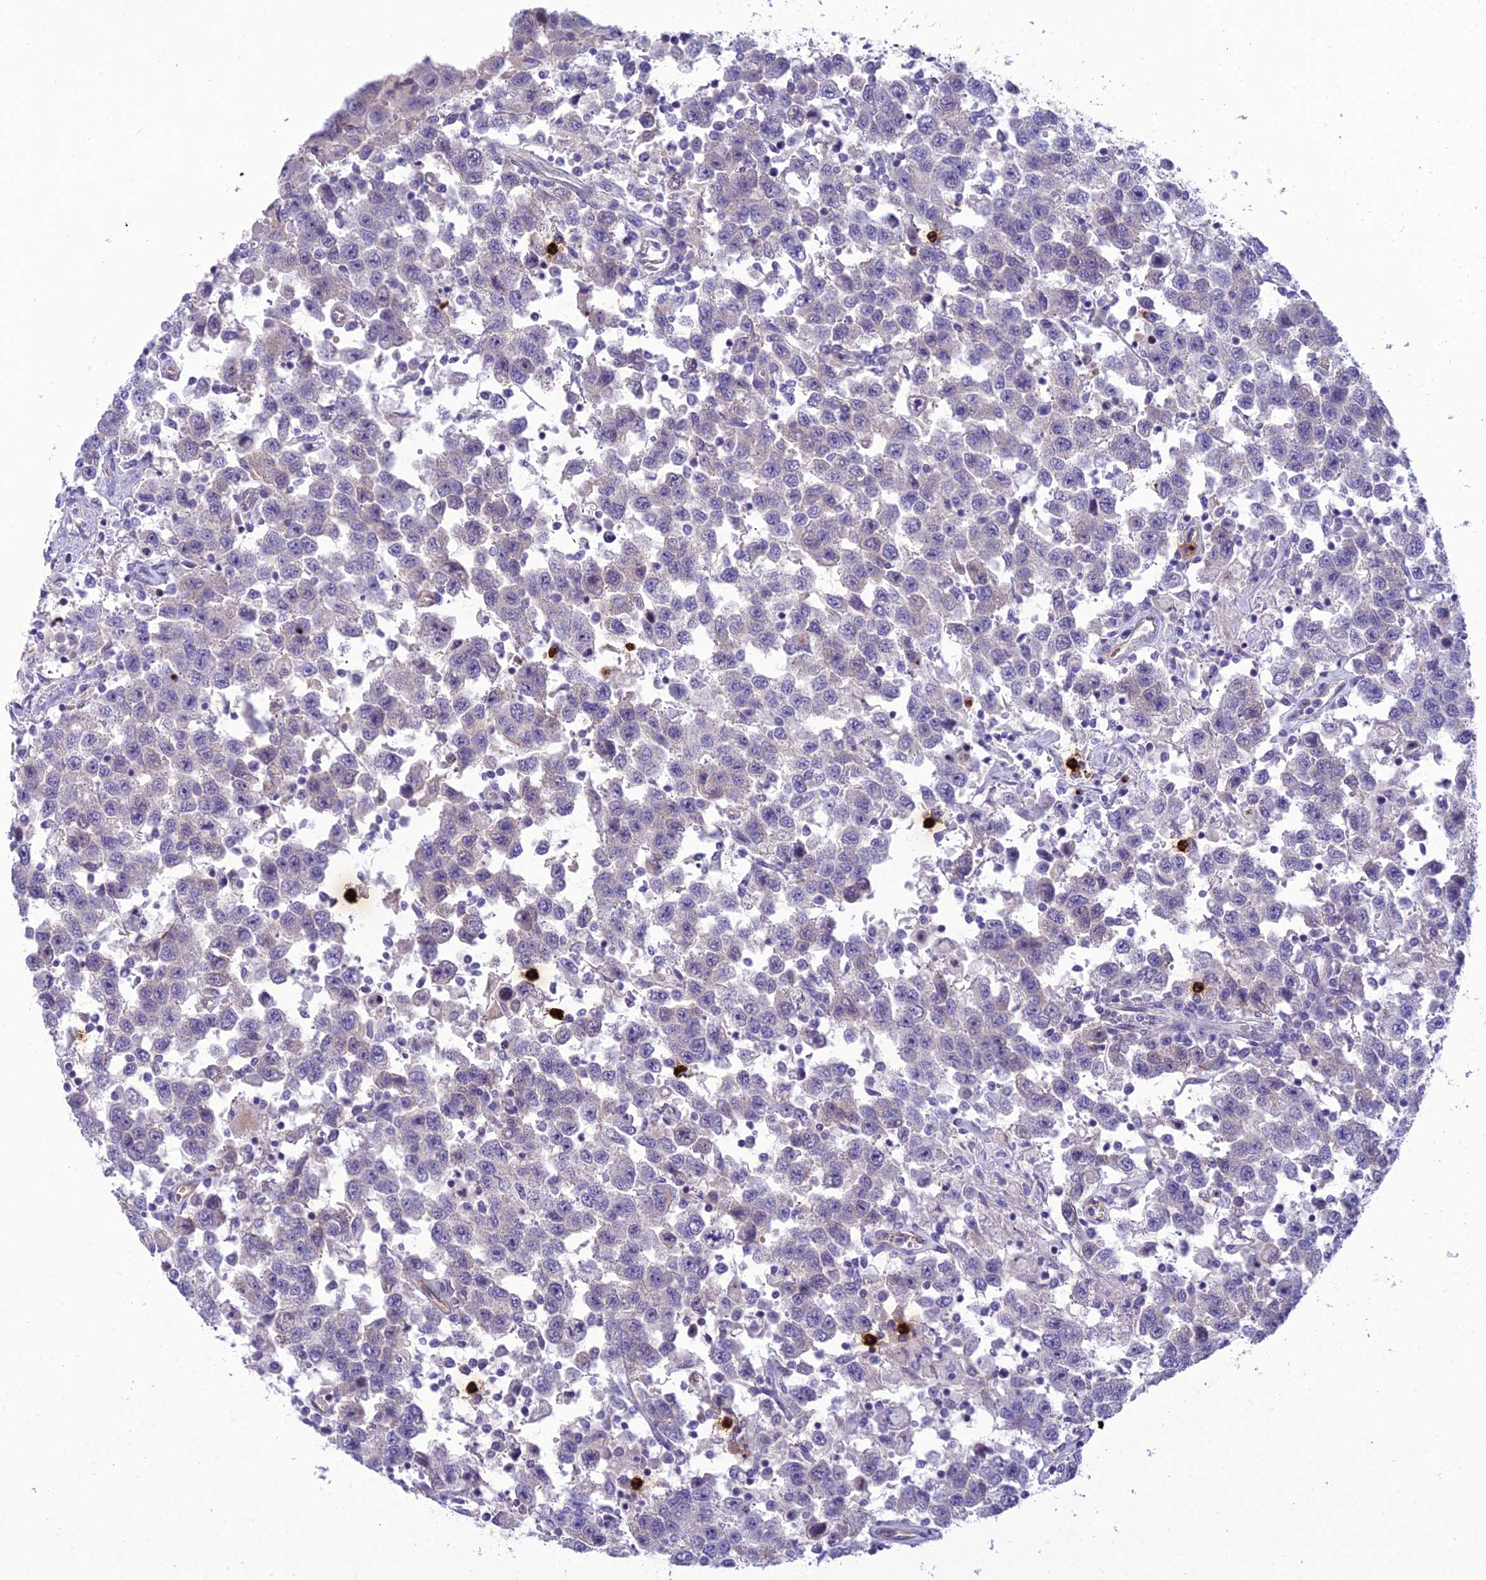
{"staining": {"intensity": "negative", "quantity": "none", "location": "none"}, "tissue": "testis cancer", "cell_type": "Tumor cells", "image_type": "cancer", "snomed": [{"axis": "morphology", "description": "Seminoma, NOS"}, {"axis": "topography", "description": "Testis"}], "caption": "A high-resolution micrograph shows IHC staining of seminoma (testis), which exhibits no significant staining in tumor cells.", "gene": "BBS7", "patient": {"sex": "male", "age": 41}}